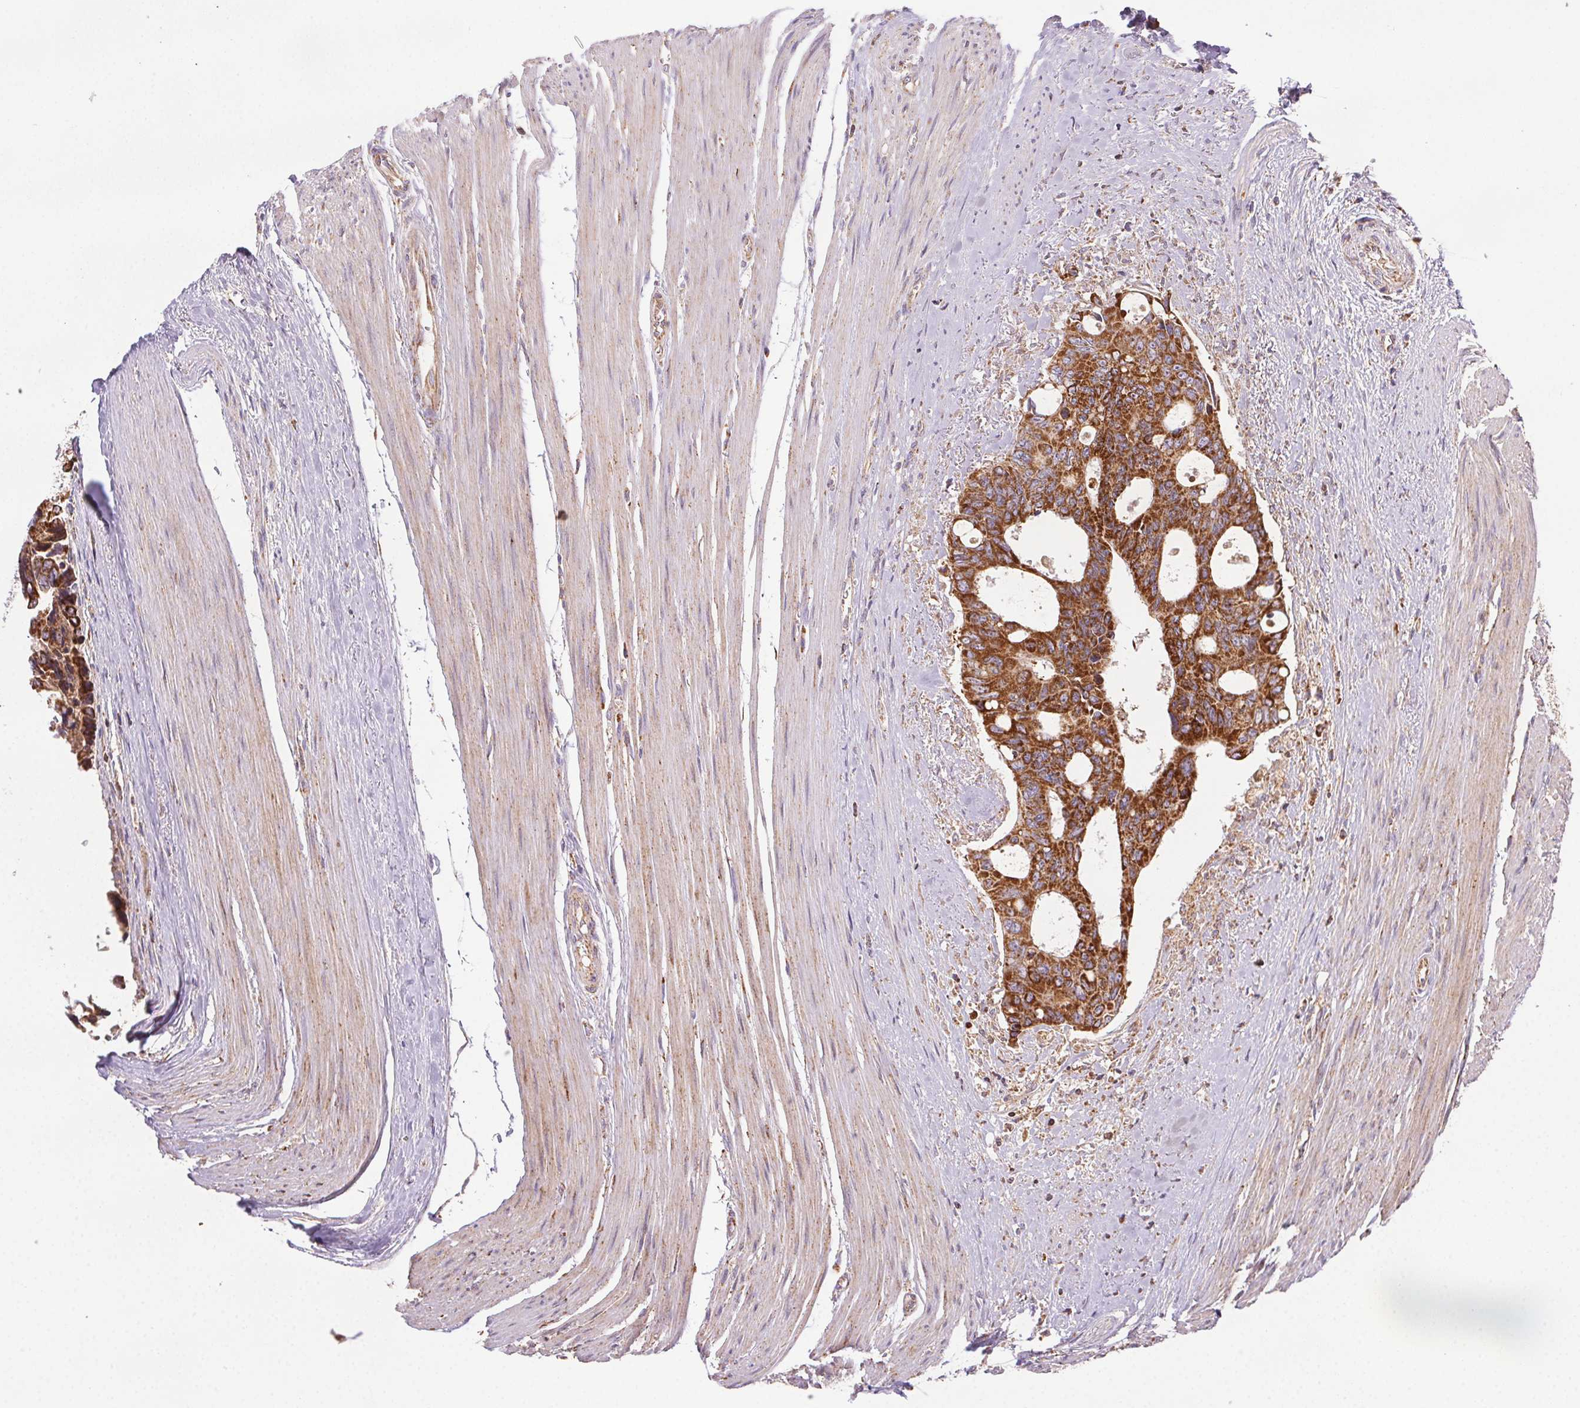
{"staining": {"intensity": "strong", "quantity": ">75%", "location": "cytoplasmic/membranous"}, "tissue": "colorectal cancer", "cell_type": "Tumor cells", "image_type": "cancer", "snomed": [{"axis": "morphology", "description": "Adenocarcinoma, NOS"}, {"axis": "topography", "description": "Rectum"}], "caption": "The photomicrograph shows staining of colorectal adenocarcinoma, revealing strong cytoplasmic/membranous protein positivity (brown color) within tumor cells.", "gene": "CLPB", "patient": {"sex": "male", "age": 76}}